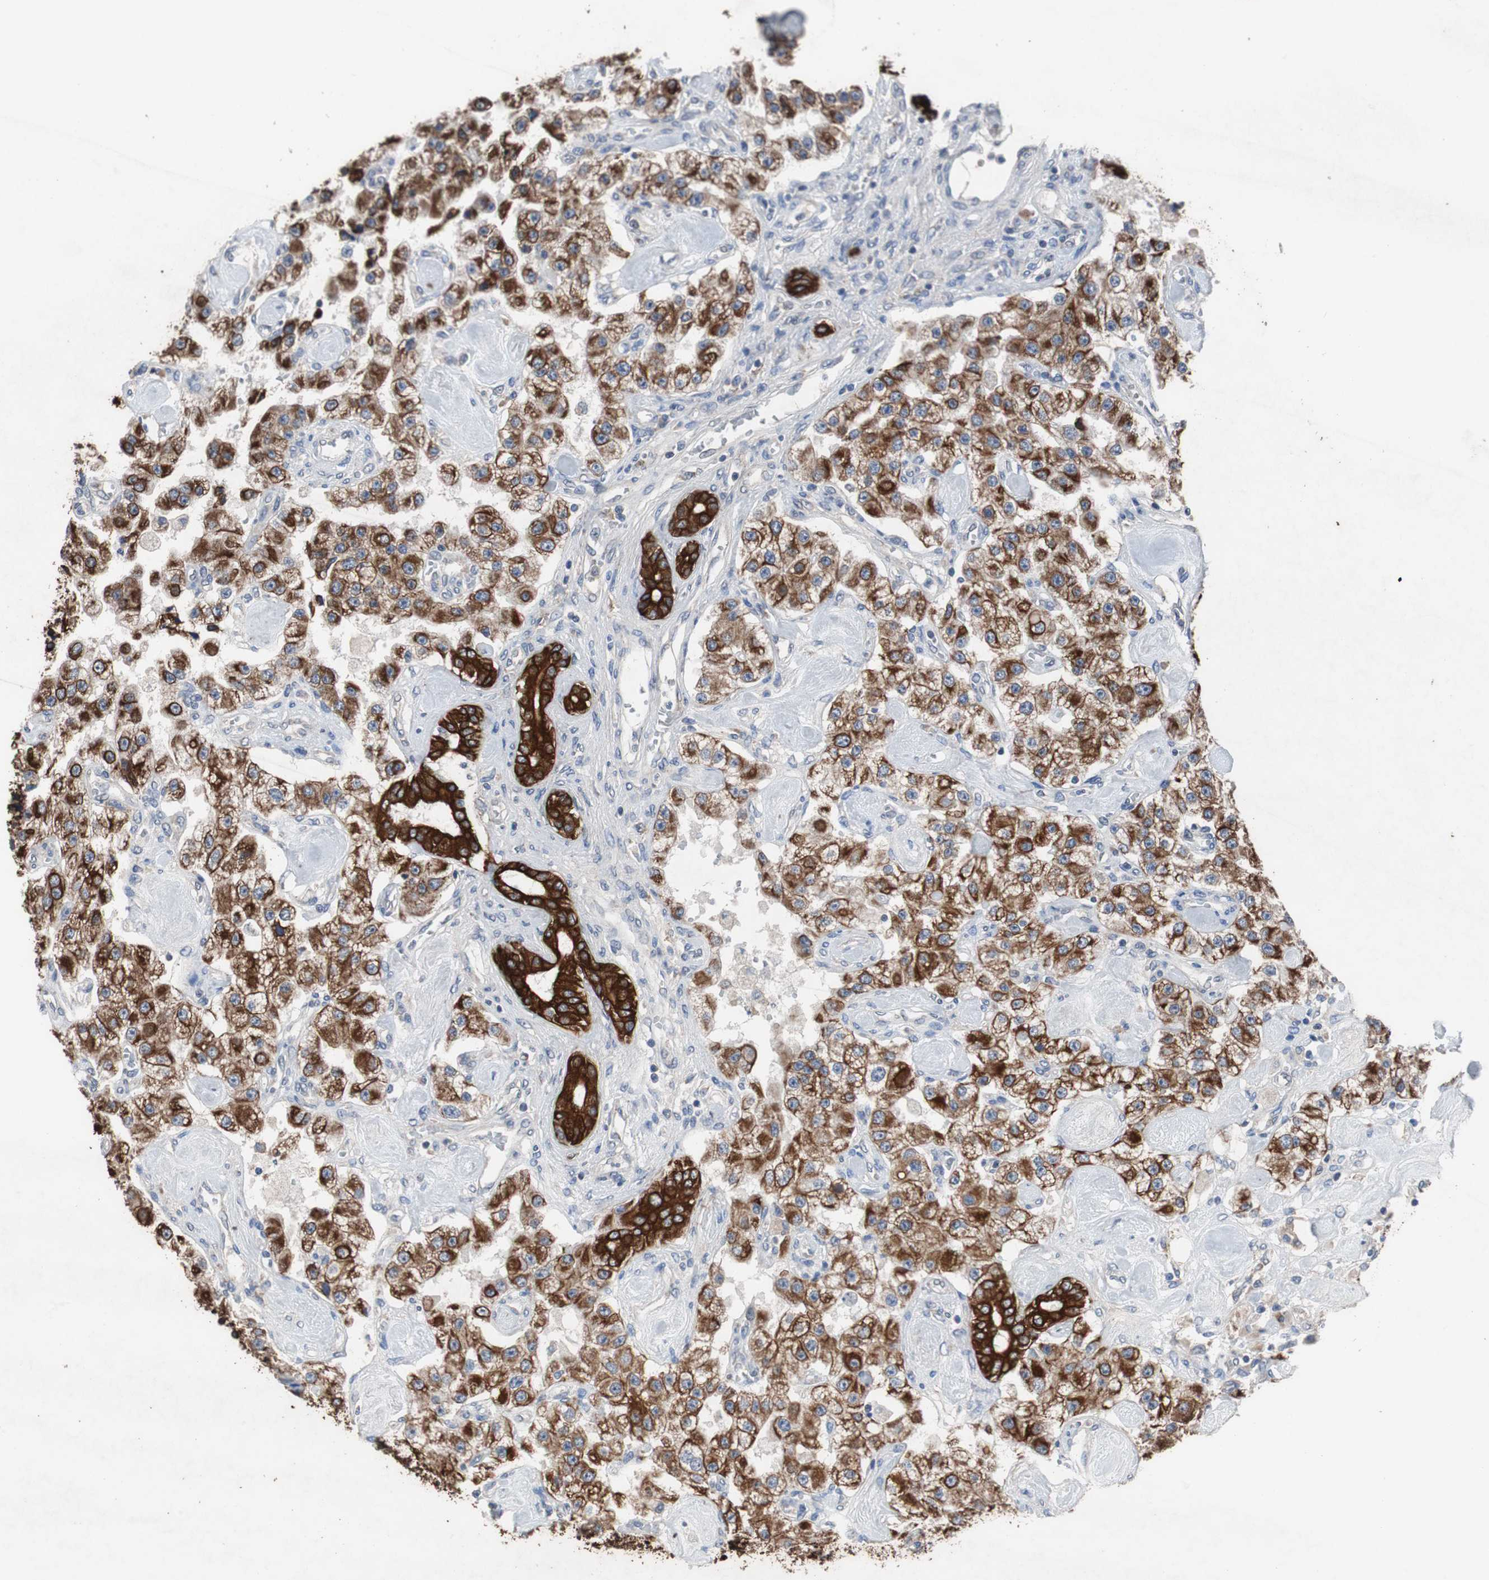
{"staining": {"intensity": "strong", "quantity": ">75%", "location": "cytoplasmic/membranous"}, "tissue": "carcinoid", "cell_type": "Tumor cells", "image_type": "cancer", "snomed": [{"axis": "morphology", "description": "Carcinoid, malignant, NOS"}, {"axis": "topography", "description": "Pancreas"}], "caption": "IHC staining of malignant carcinoid, which shows high levels of strong cytoplasmic/membranous staining in approximately >75% of tumor cells indicating strong cytoplasmic/membranous protein positivity. The staining was performed using DAB (3,3'-diaminobenzidine) (brown) for protein detection and nuclei were counterstained in hematoxylin (blue).", "gene": "USP10", "patient": {"sex": "male", "age": 41}}